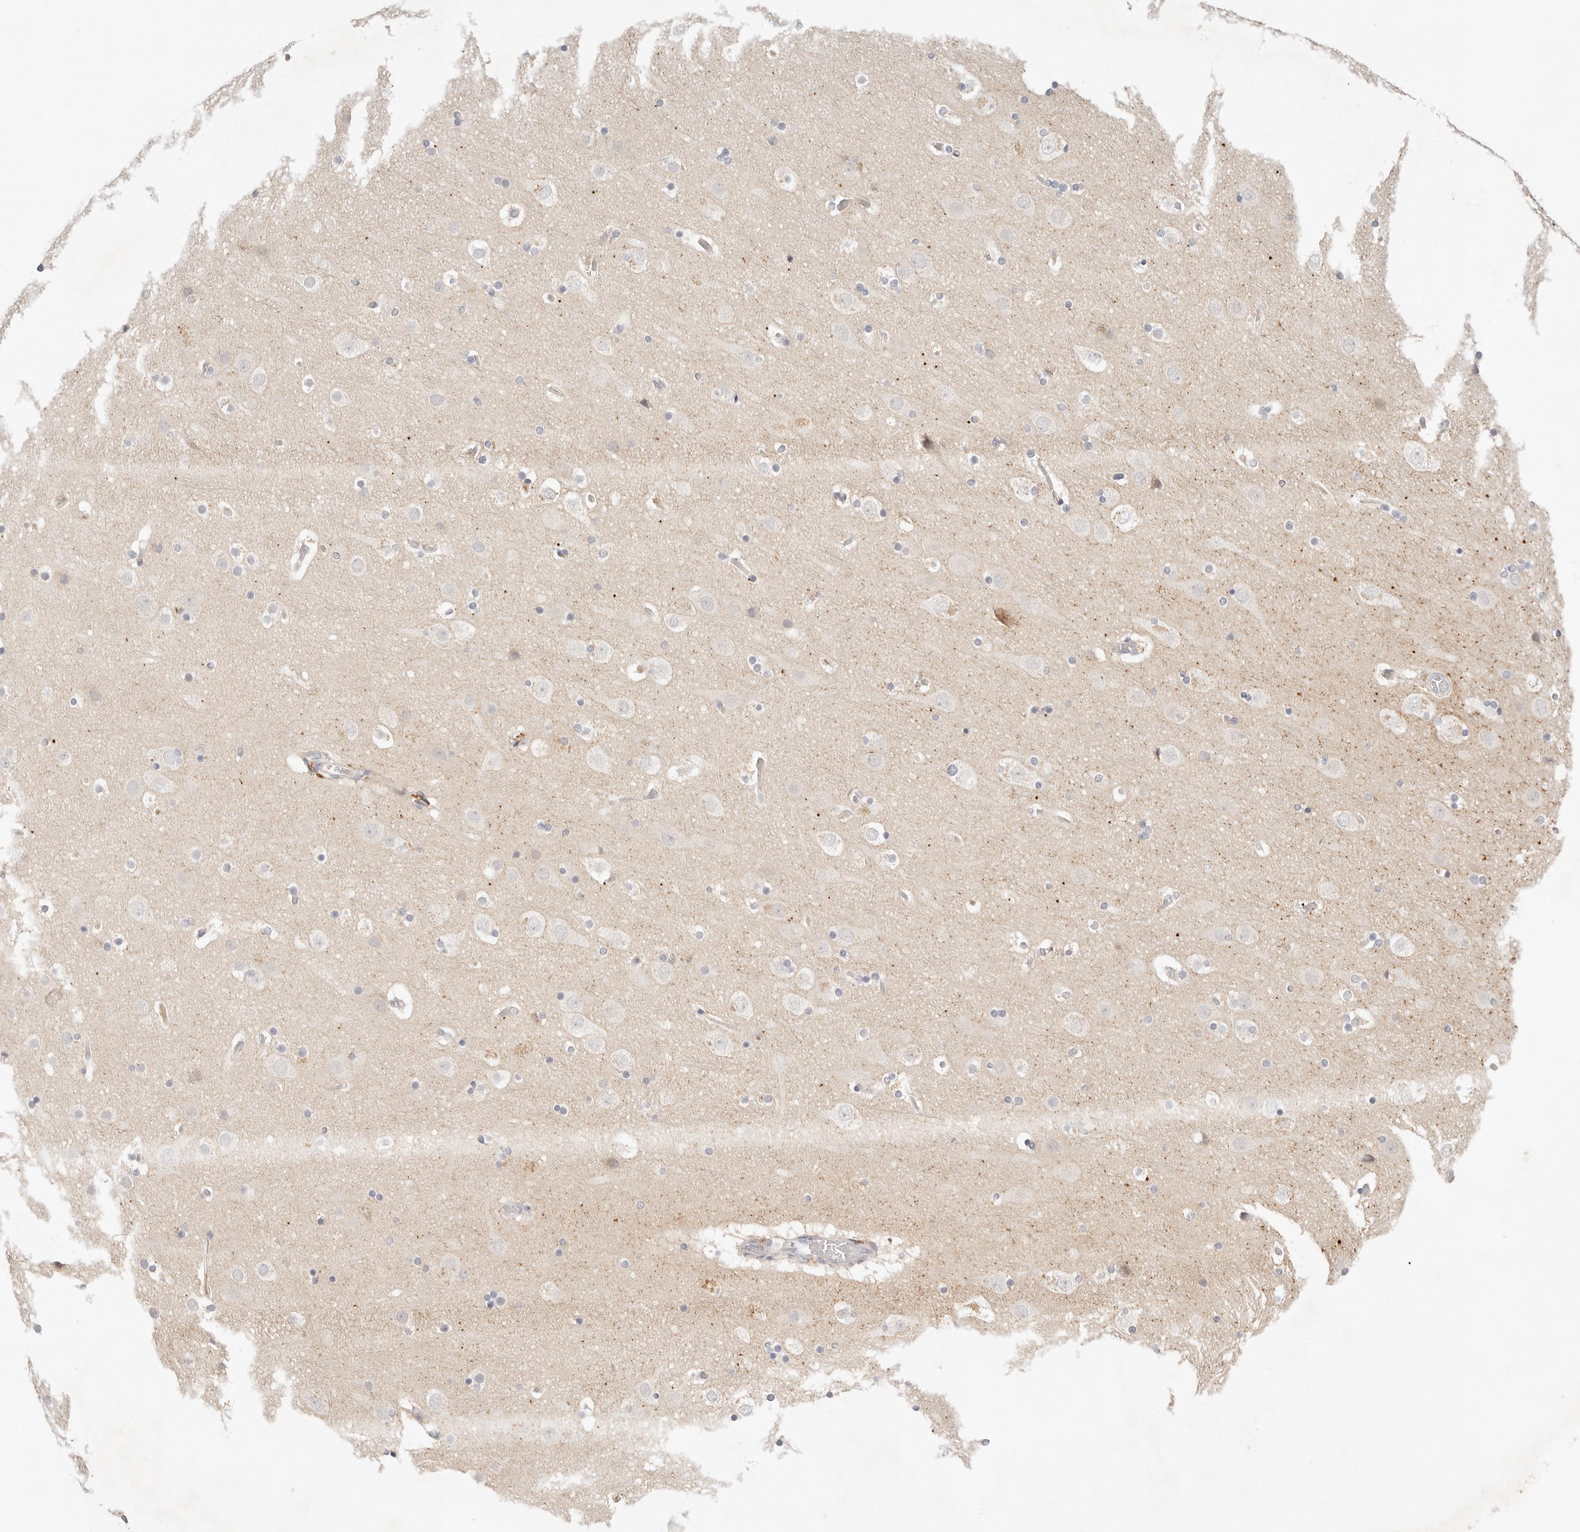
{"staining": {"intensity": "negative", "quantity": "none", "location": "none"}, "tissue": "cerebral cortex", "cell_type": "Endothelial cells", "image_type": "normal", "snomed": [{"axis": "morphology", "description": "Normal tissue, NOS"}, {"axis": "topography", "description": "Cerebral cortex"}], "caption": "A photomicrograph of cerebral cortex stained for a protein shows no brown staining in endothelial cells. (DAB IHC, high magnification).", "gene": "SPHK1", "patient": {"sex": "male", "age": 57}}